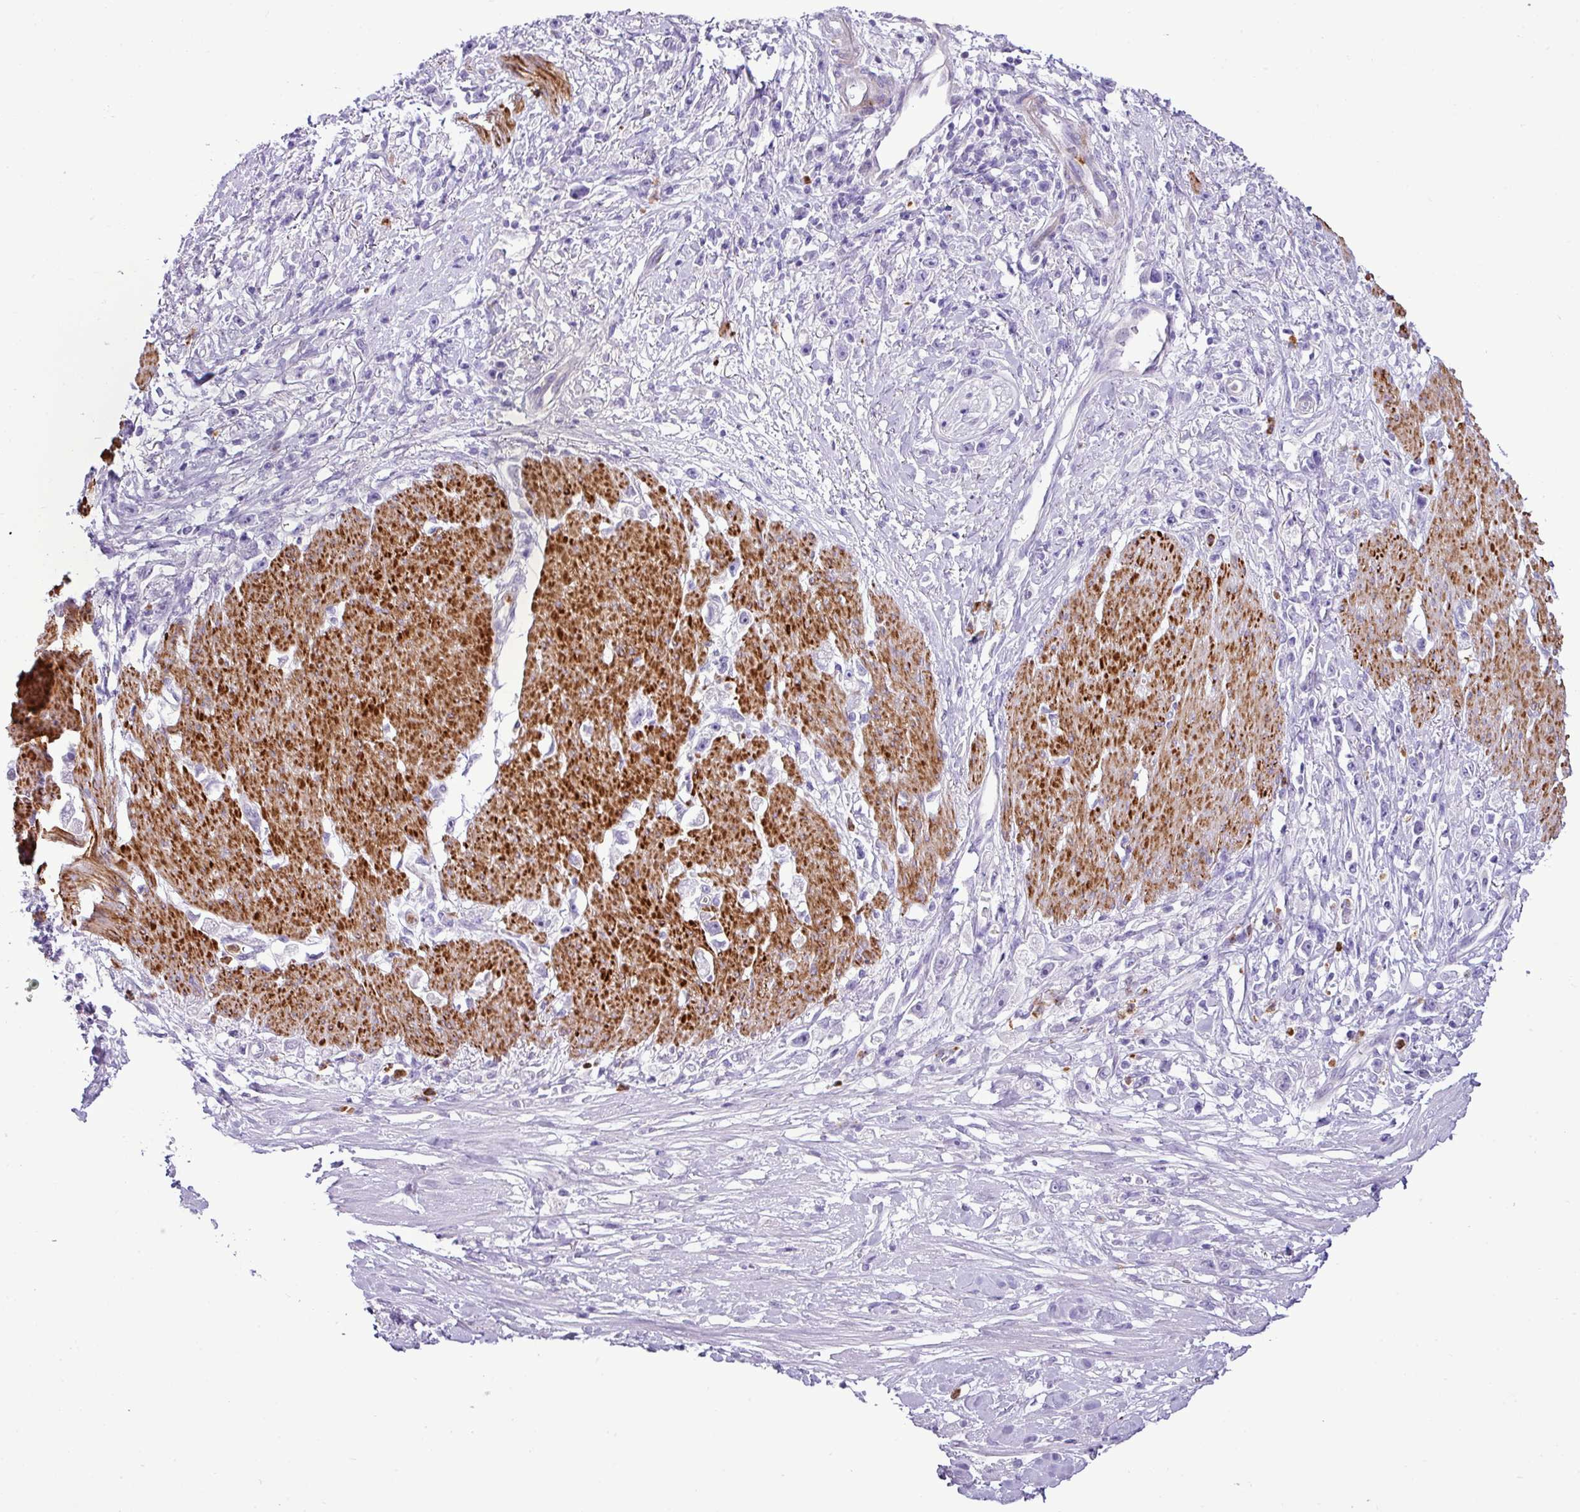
{"staining": {"intensity": "negative", "quantity": "none", "location": "none"}, "tissue": "stomach cancer", "cell_type": "Tumor cells", "image_type": "cancer", "snomed": [{"axis": "morphology", "description": "Adenocarcinoma, NOS"}, {"axis": "topography", "description": "Stomach"}], "caption": "A photomicrograph of stomach adenocarcinoma stained for a protein demonstrates no brown staining in tumor cells.", "gene": "ZSCAN5A", "patient": {"sex": "female", "age": 59}}